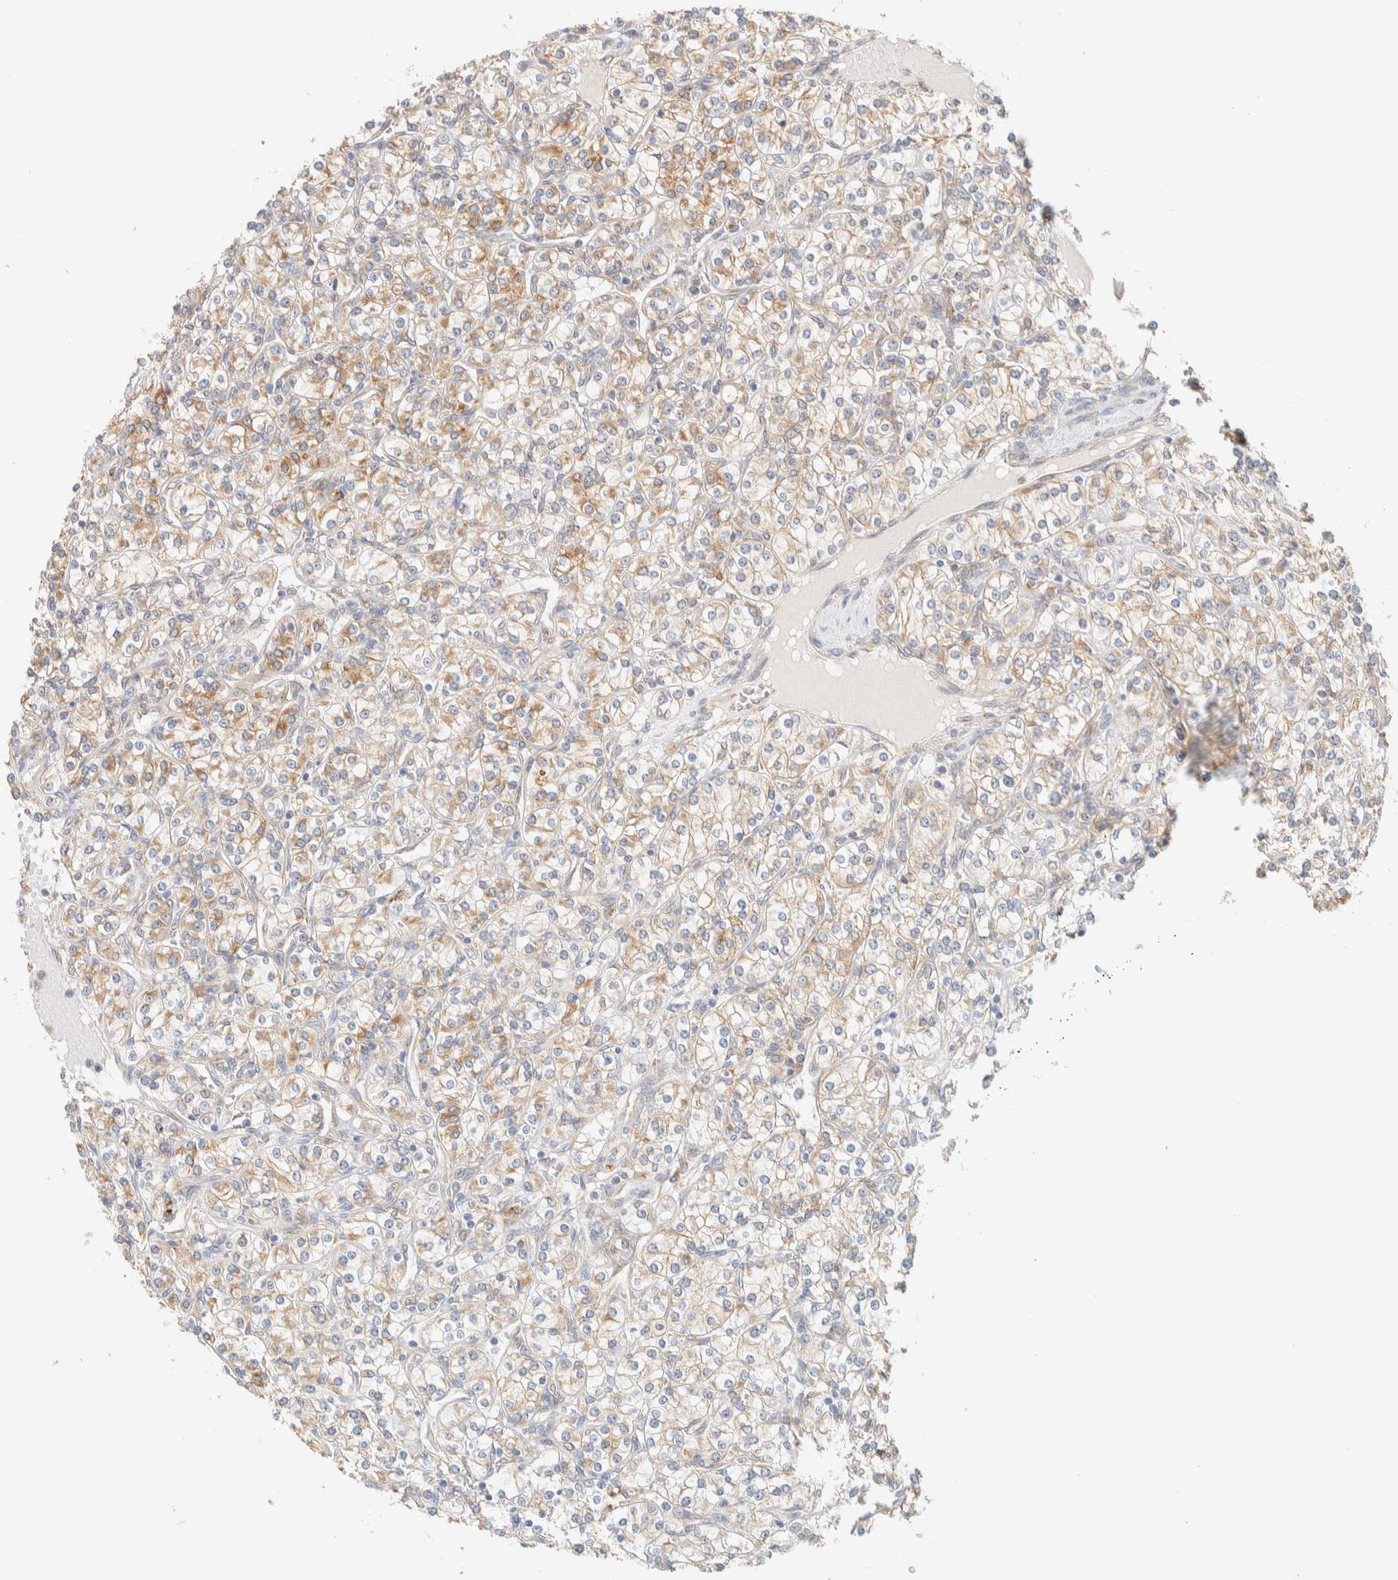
{"staining": {"intensity": "weak", "quantity": ">75%", "location": "cytoplasmic/membranous"}, "tissue": "renal cancer", "cell_type": "Tumor cells", "image_type": "cancer", "snomed": [{"axis": "morphology", "description": "Adenocarcinoma, NOS"}, {"axis": "topography", "description": "Kidney"}], "caption": "This histopathology image shows immunohistochemistry staining of renal cancer, with low weak cytoplasmic/membranous expression in about >75% of tumor cells.", "gene": "NT5C", "patient": {"sex": "male", "age": 77}}